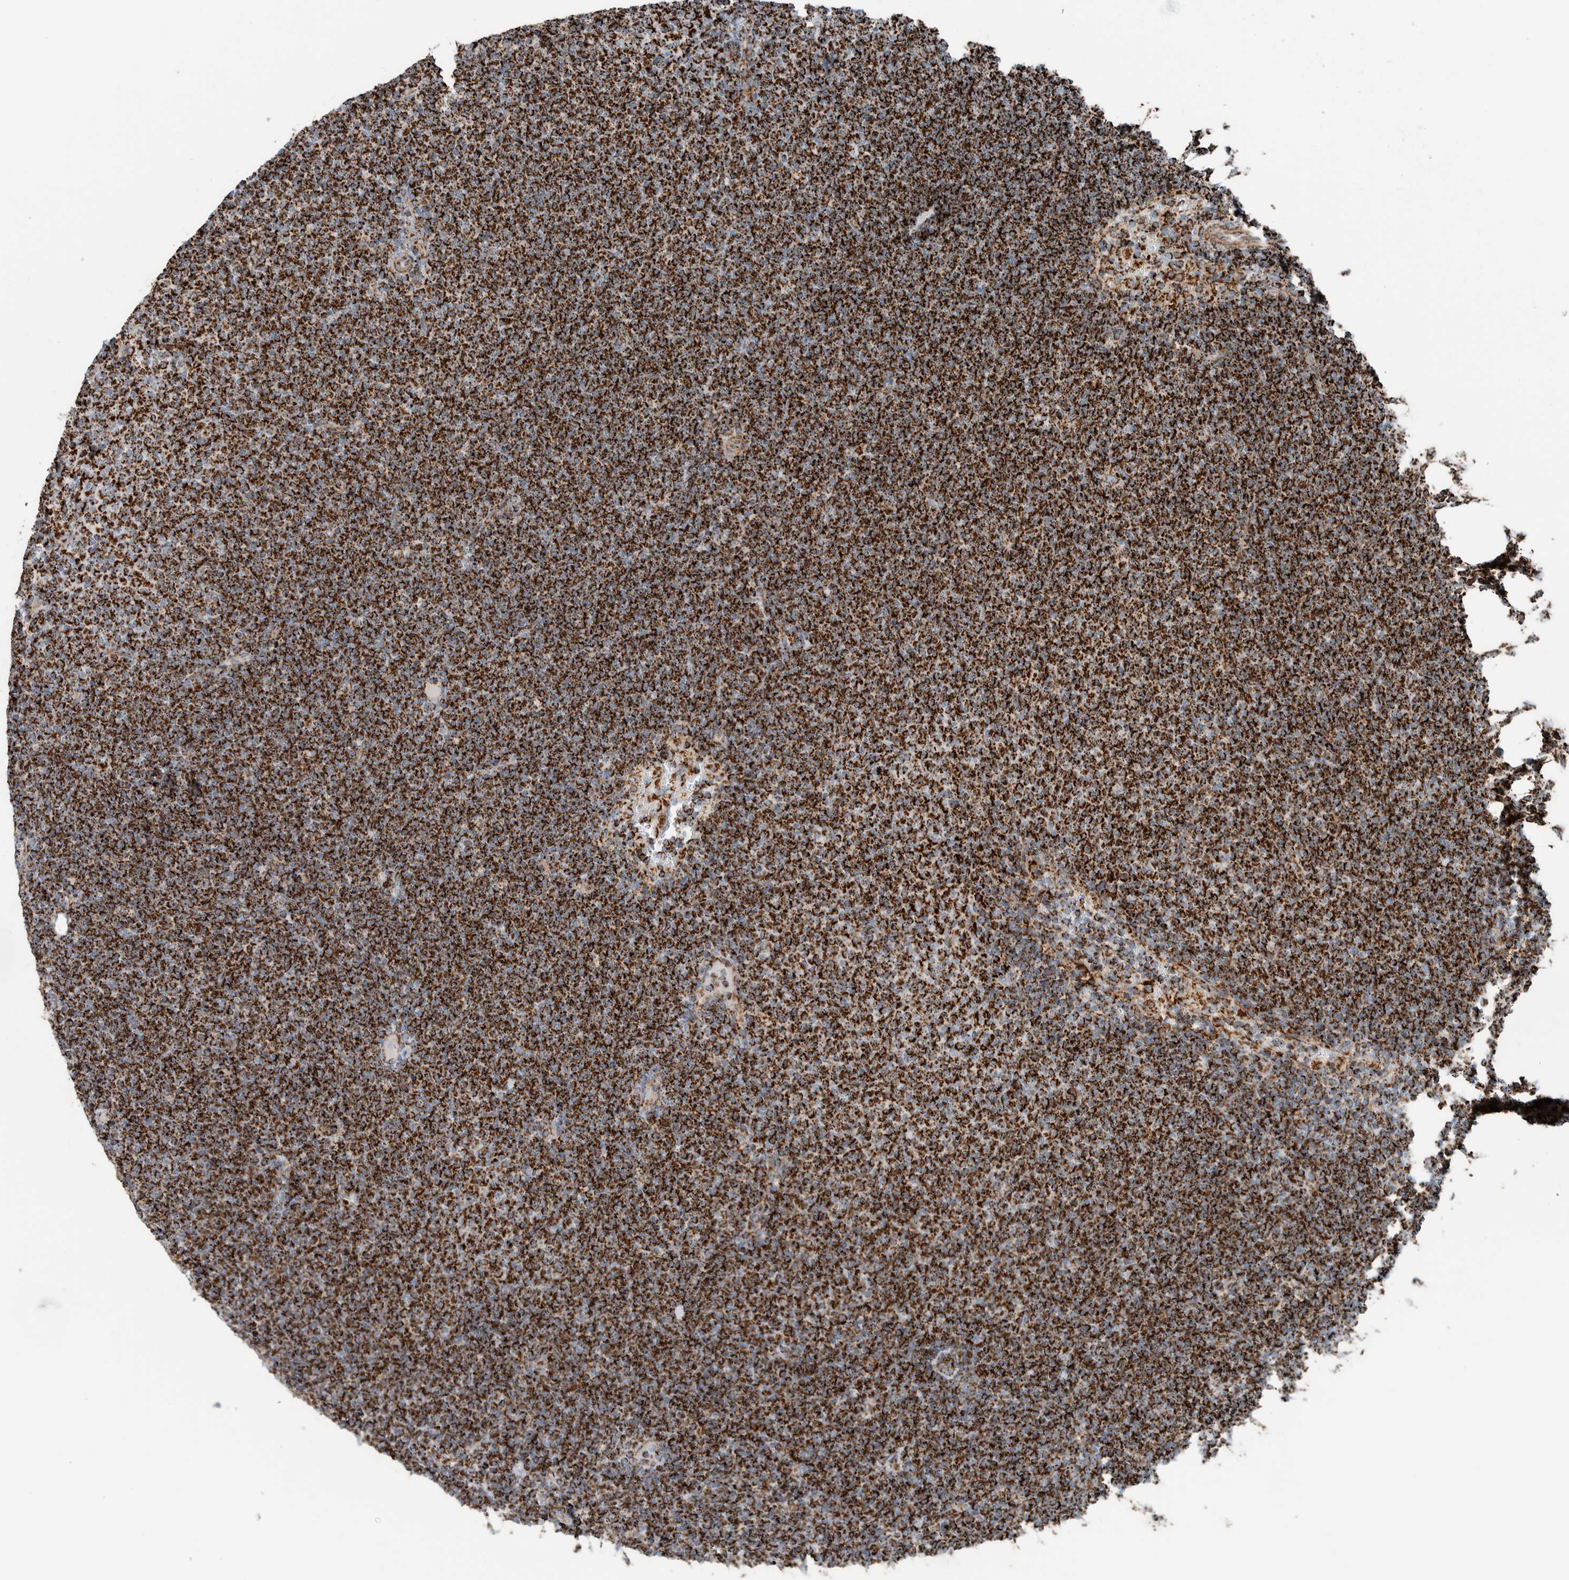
{"staining": {"intensity": "strong", "quantity": ">75%", "location": "cytoplasmic/membranous"}, "tissue": "lymphoma", "cell_type": "Tumor cells", "image_type": "cancer", "snomed": [{"axis": "morphology", "description": "Malignant lymphoma, non-Hodgkin's type, Low grade"}, {"axis": "topography", "description": "Lymph node"}], "caption": "Immunohistochemical staining of human malignant lymphoma, non-Hodgkin's type (low-grade) shows high levels of strong cytoplasmic/membranous protein expression in about >75% of tumor cells.", "gene": "CNTROB", "patient": {"sex": "female", "age": 53}}